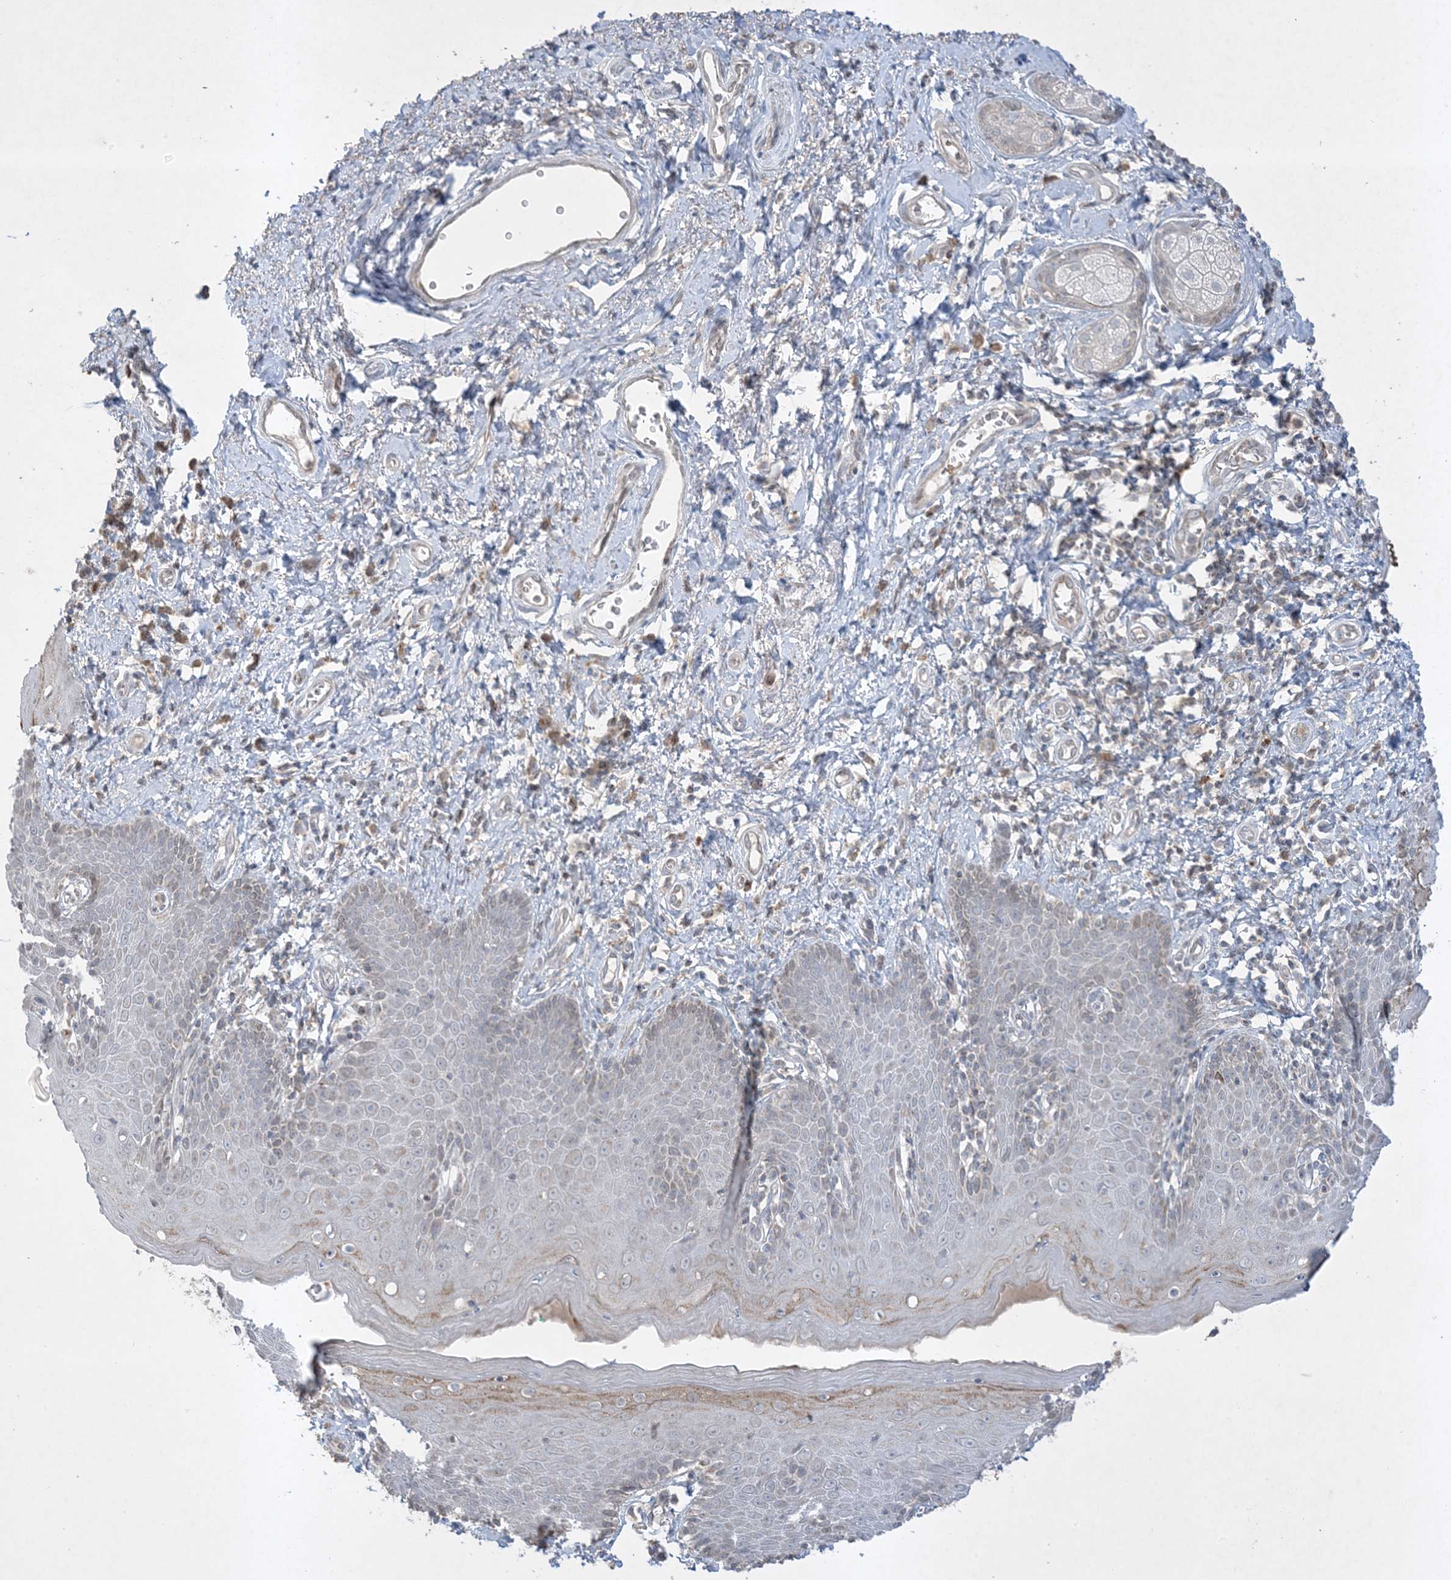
{"staining": {"intensity": "moderate", "quantity": "<25%", "location": "cytoplasmic/membranous"}, "tissue": "skin", "cell_type": "Epidermal cells", "image_type": "normal", "snomed": [{"axis": "morphology", "description": "Normal tissue, NOS"}, {"axis": "topography", "description": "Vulva"}], "caption": "Immunohistochemistry (IHC) histopathology image of benign skin: human skin stained using immunohistochemistry shows low levels of moderate protein expression localized specifically in the cytoplasmic/membranous of epidermal cells, appearing as a cytoplasmic/membranous brown color.", "gene": "FNDC1", "patient": {"sex": "female", "age": 66}}